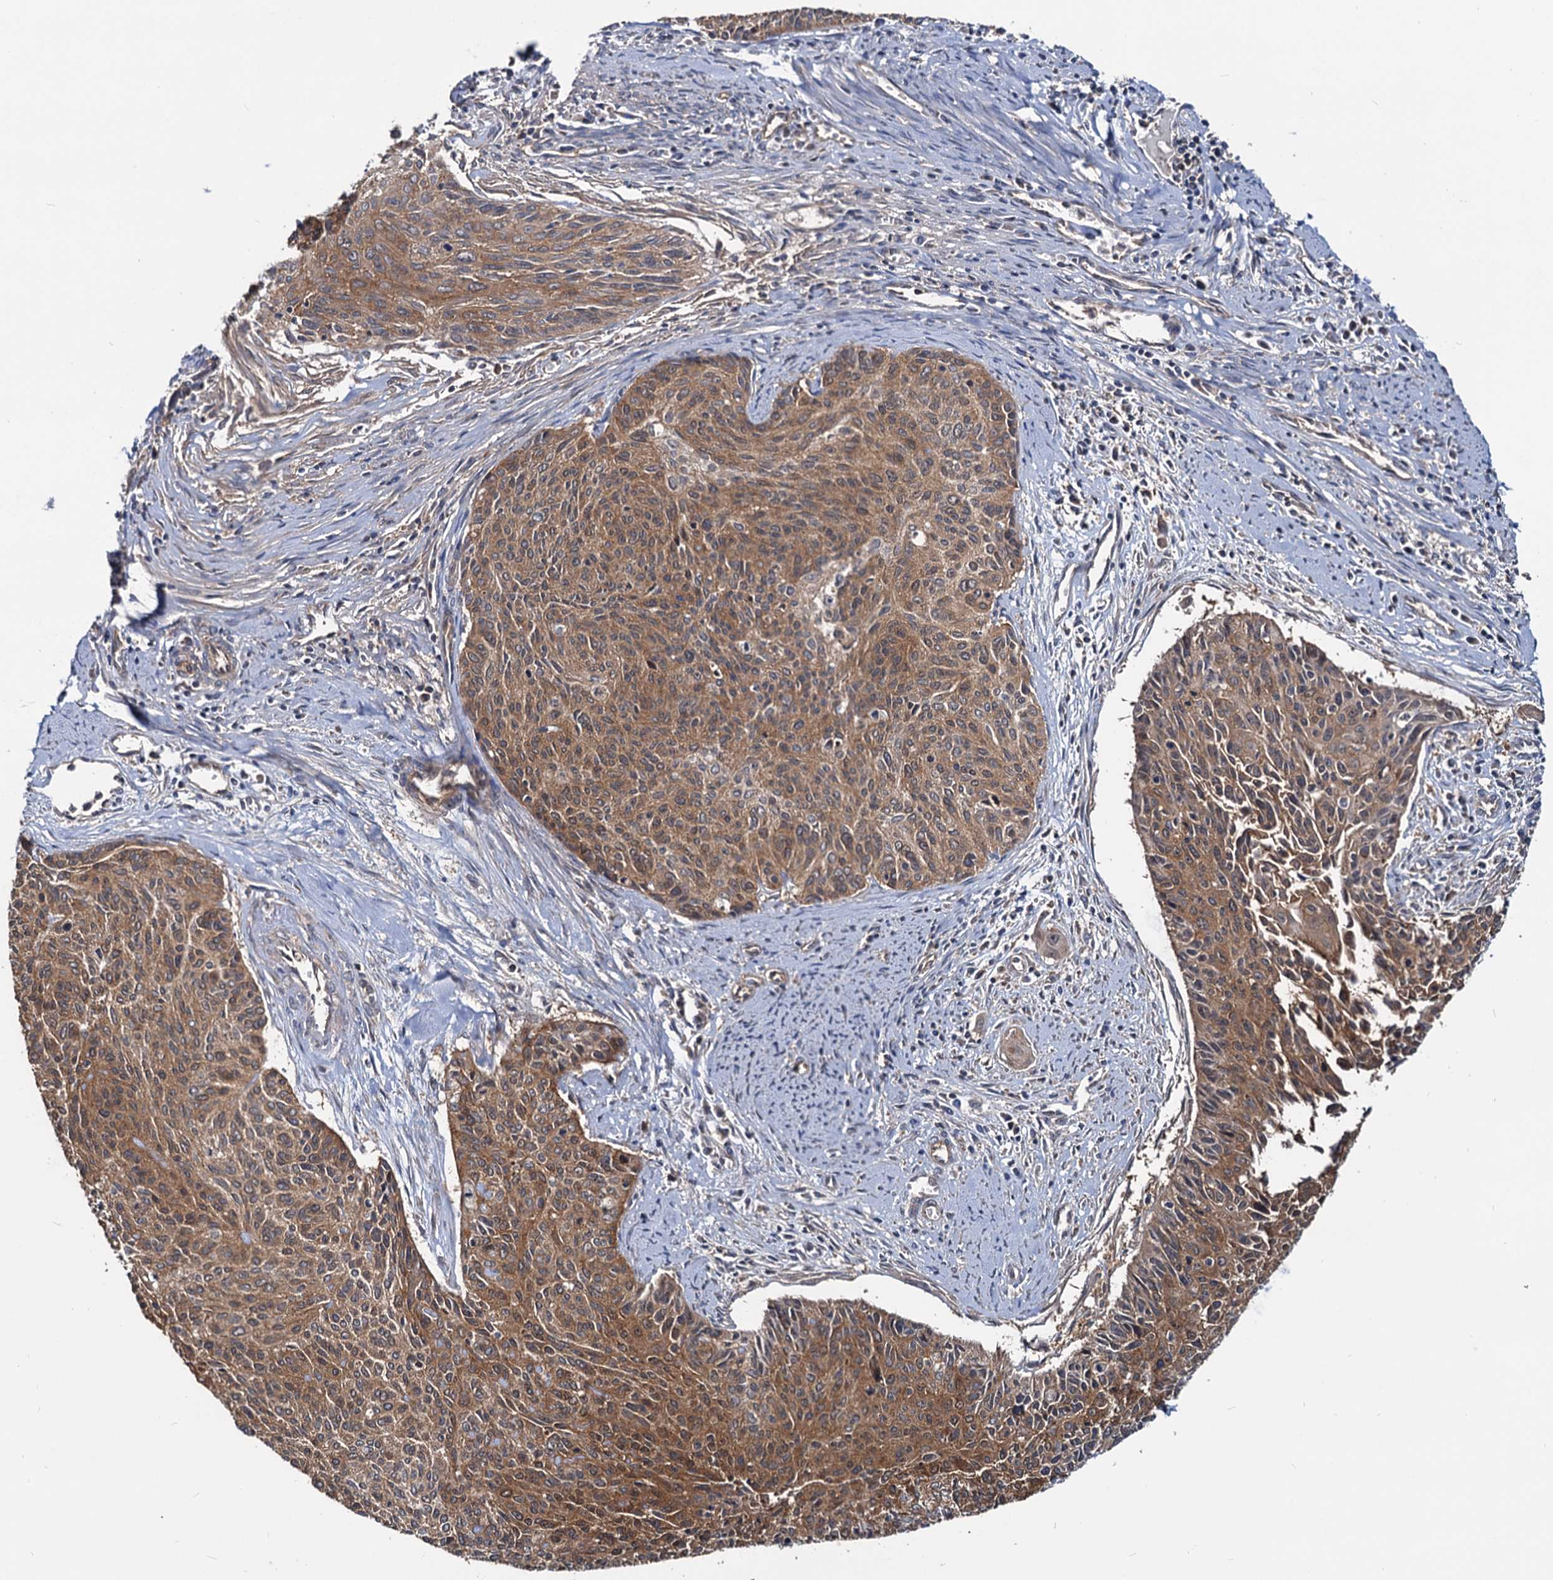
{"staining": {"intensity": "moderate", "quantity": ">75%", "location": "cytoplasmic/membranous"}, "tissue": "cervical cancer", "cell_type": "Tumor cells", "image_type": "cancer", "snomed": [{"axis": "morphology", "description": "Squamous cell carcinoma, NOS"}, {"axis": "topography", "description": "Cervix"}], "caption": "IHC (DAB (3,3'-diaminobenzidine)) staining of human squamous cell carcinoma (cervical) reveals moderate cytoplasmic/membranous protein staining in approximately >75% of tumor cells. Nuclei are stained in blue.", "gene": "IDI1", "patient": {"sex": "female", "age": 55}}